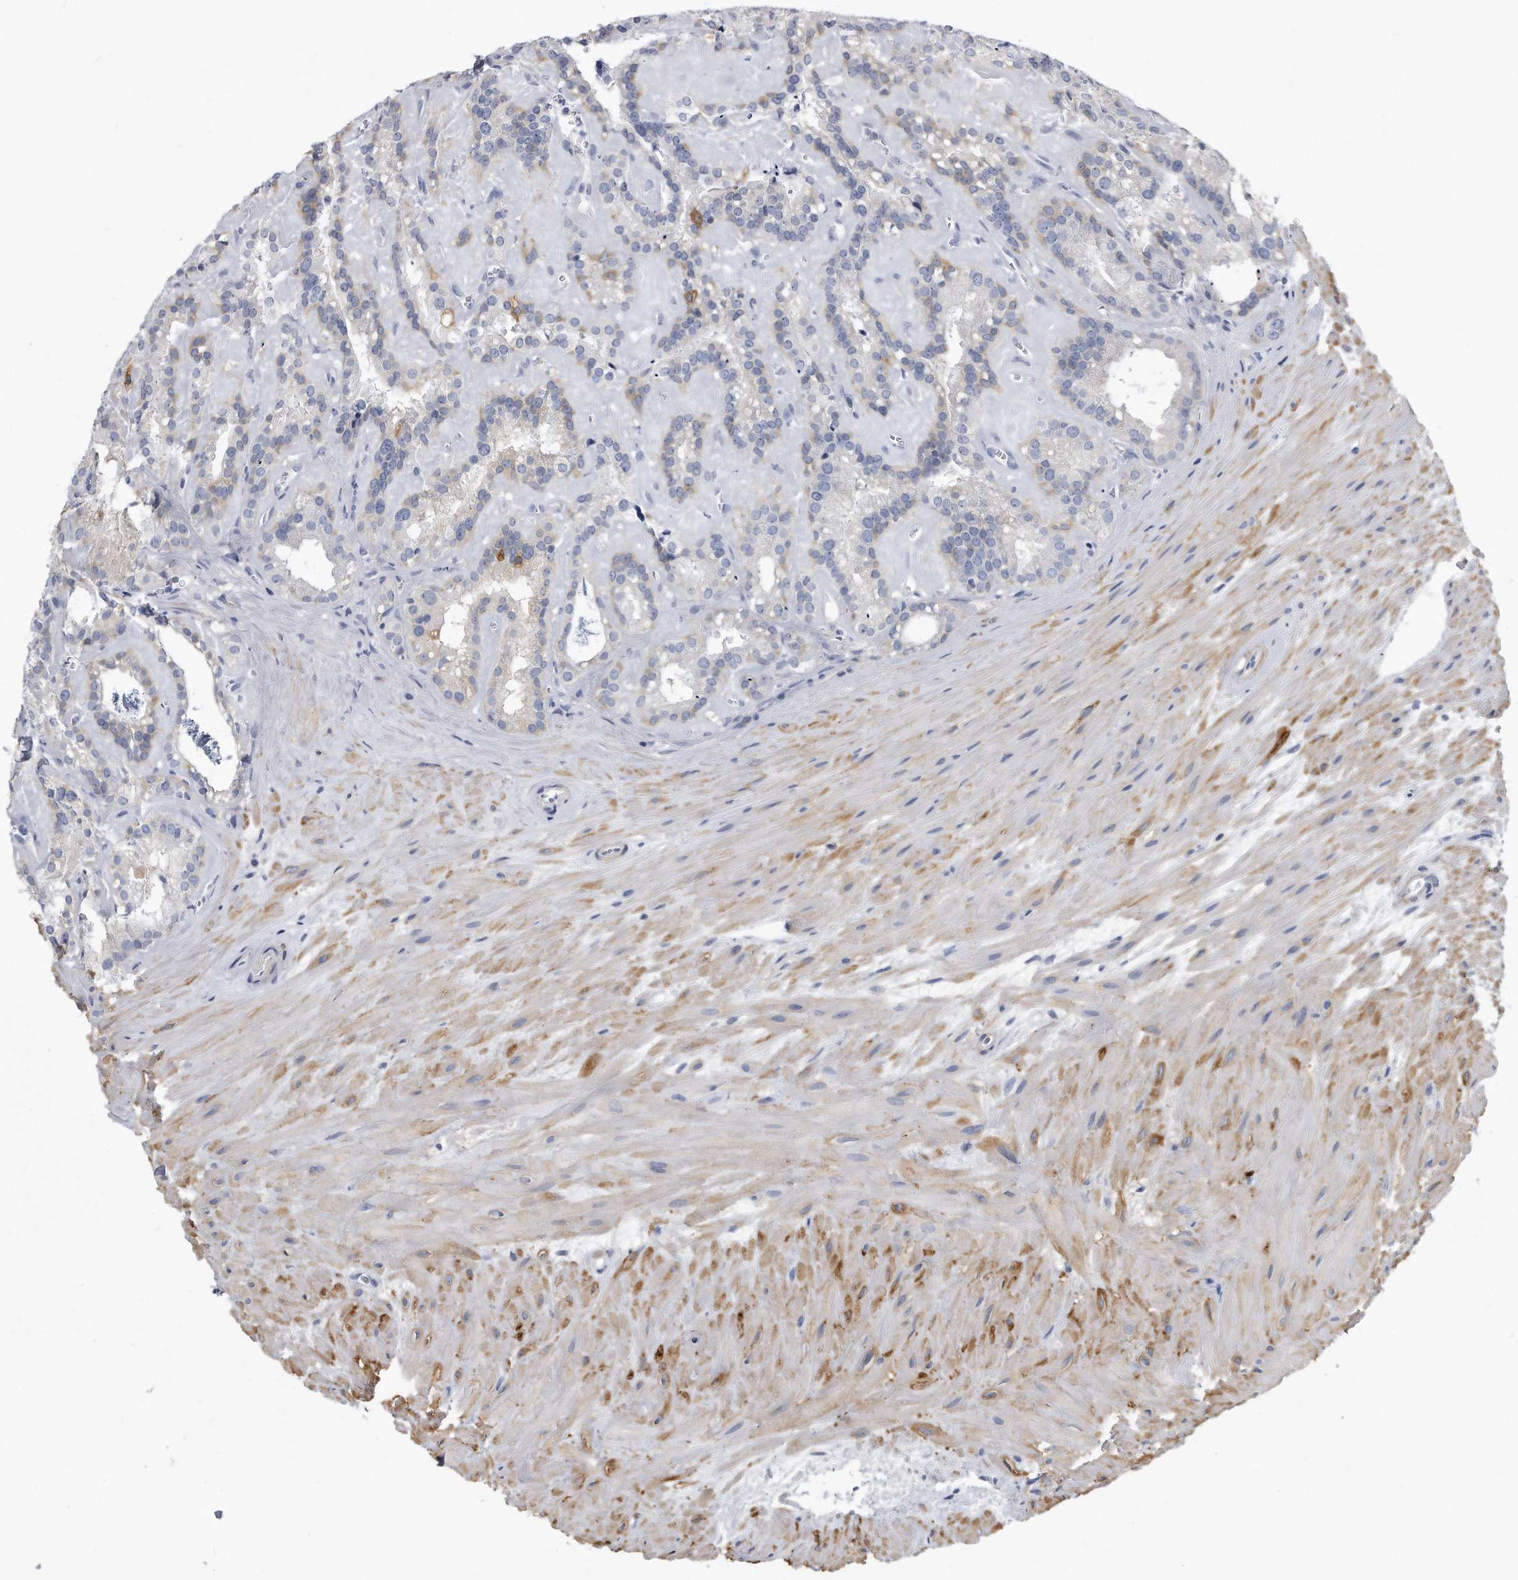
{"staining": {"intensity": "negative", "quantity": "none", "location": "none"}, "tissue": "seminal vesicle", "cell_type": "Glandular cells", "image_type": "normal", "snomed": [{"axis": "morphology", "description": "Normal tissue, NOS"}, {"axis": "topography", "description": "Prostate"}, {"axis": "topography", "description": "Seminal veicle"}], "caption": "IHC image of unremarkable seminal vesicle stained for a protein (brown), which reveals no positivity in glandular cells.", "gene": "PYGB", "patient": {"sex": "male", "age": 59}}